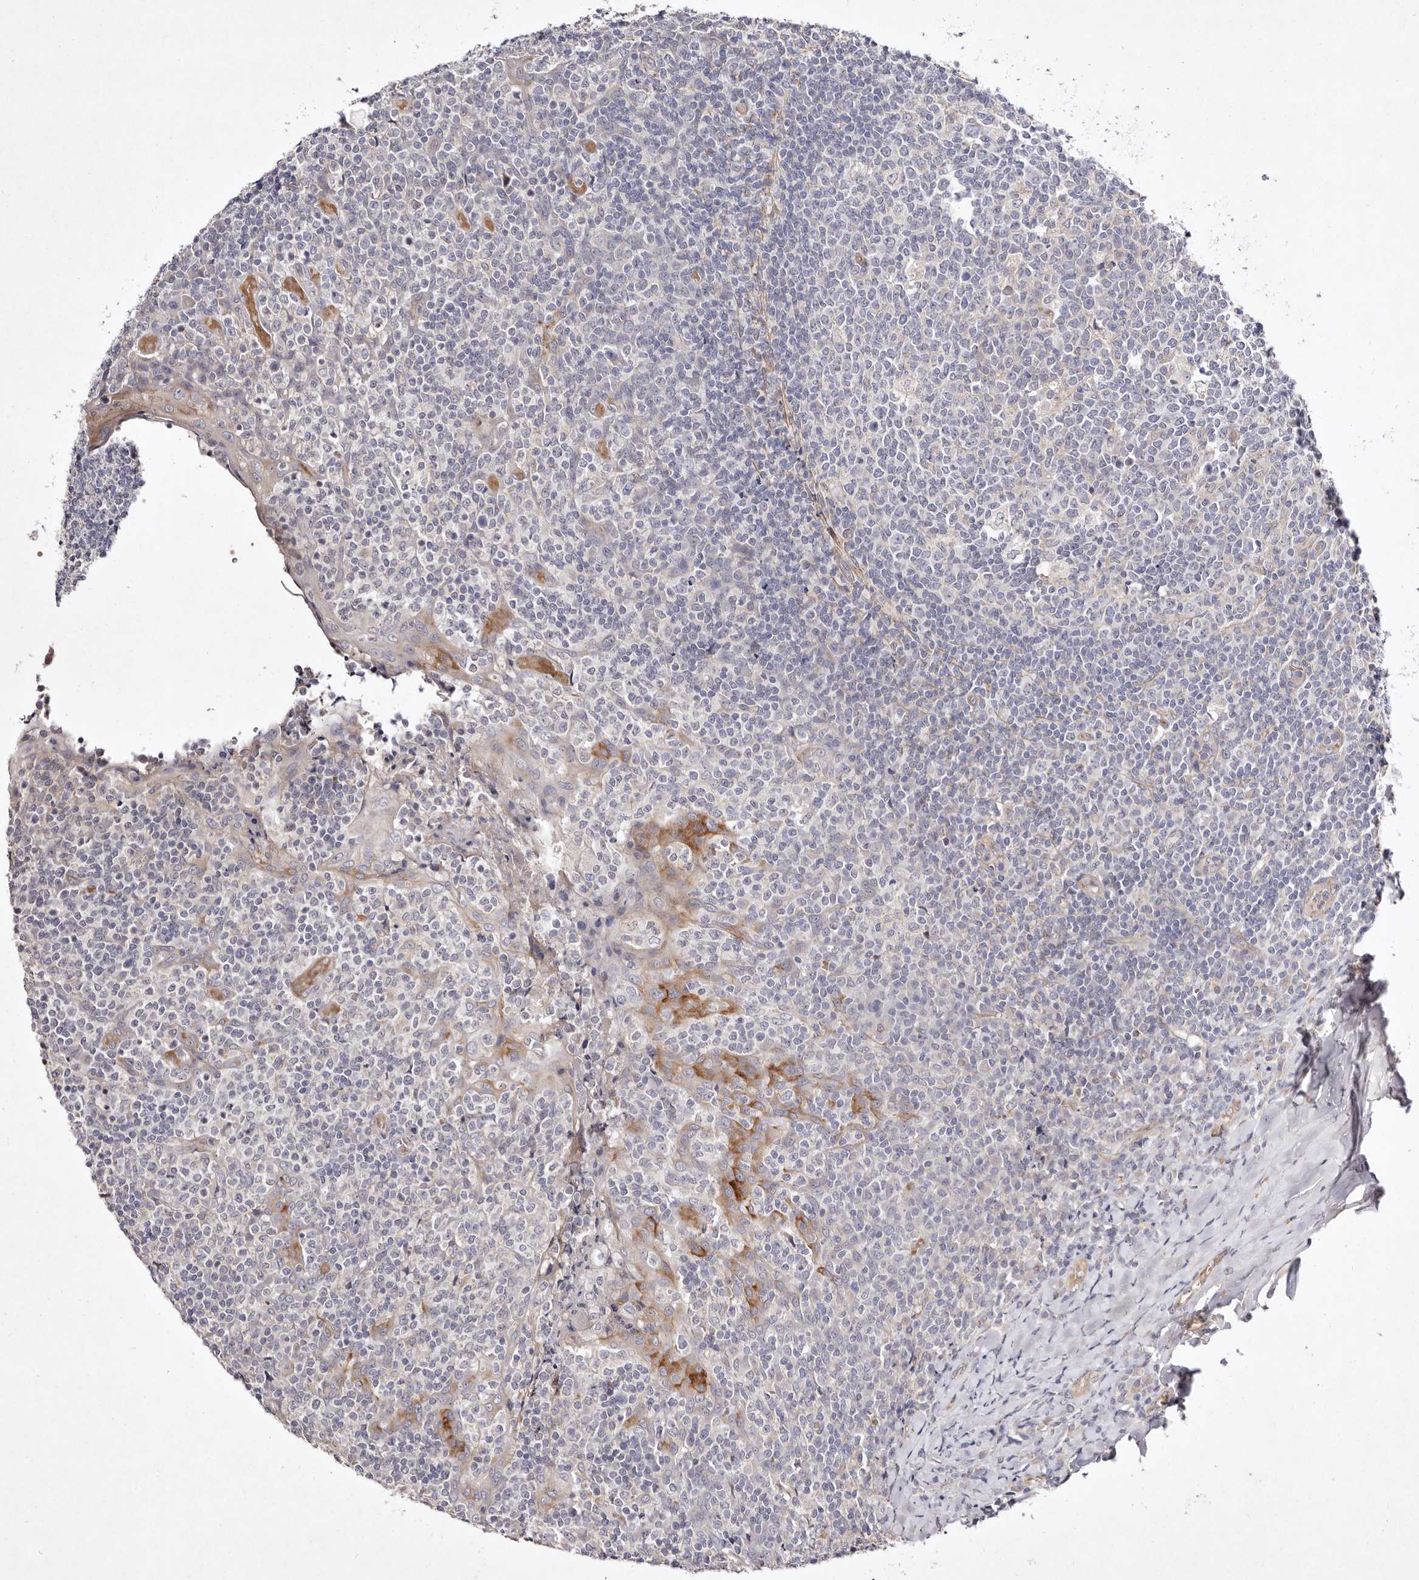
{"staining": {"intensity": "negative", "quantity": "none", "location": "none"}, "tissue": "tonsil", "cell_type": "Germinal center cells", "image_type": "normal", "snomed": [{"axis": "morphology", "description": "Normal tissue, NOS"}, {"axis": "topography", "description": "Tonsil"}], "caption": "Immunohistochemical staining of benign human tonsil exhibits no significant expression in germinal center cells. (Immunohistochemistry (ihc), brightfield microscopy, high magnification).", "gene": "MTMR11", "patient": {"sex": "female", "age": 19}}